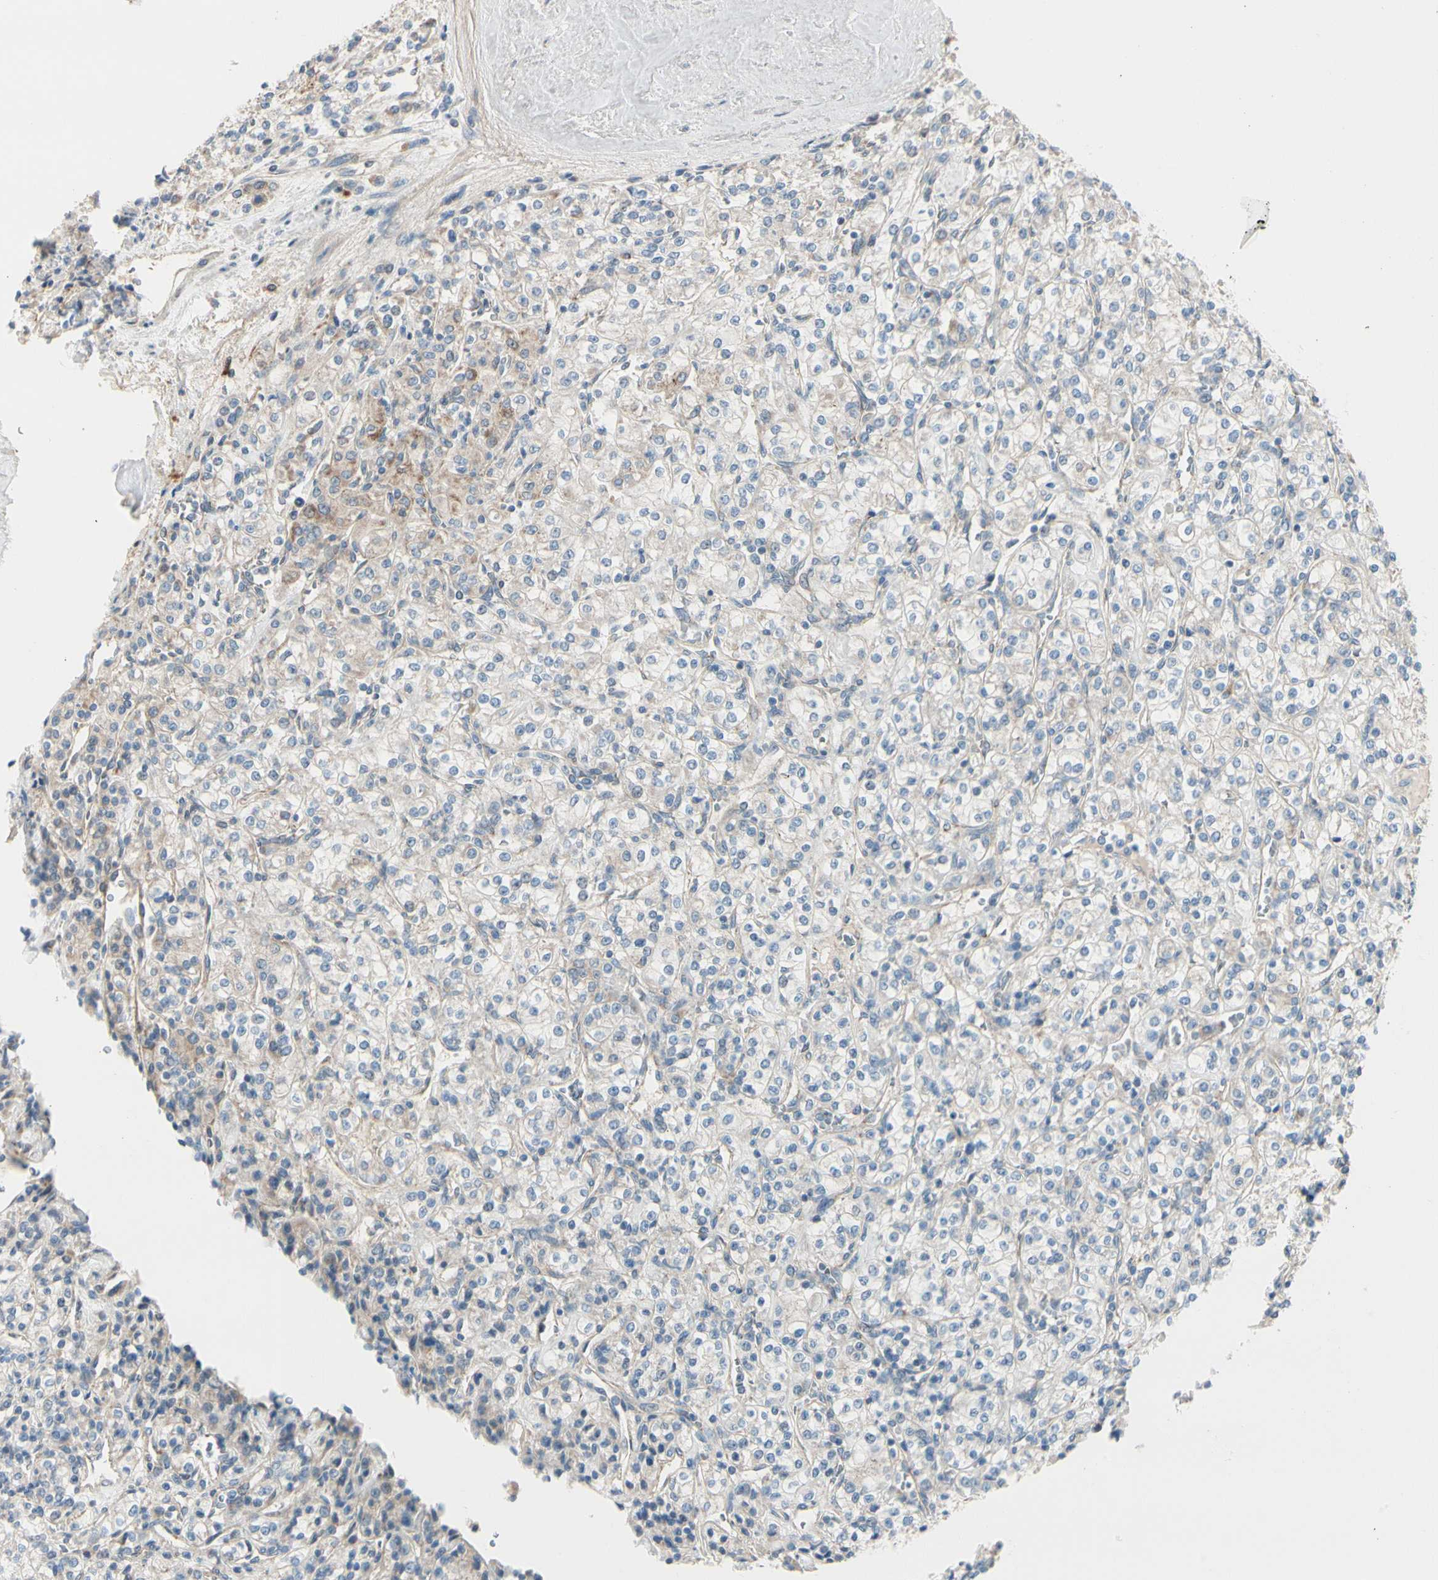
{"staining": {"intensity": "weak", "quantity": ">75%", "location": "cytoplasmic/membranous"}, "tissue": "renal cancer", "cell_type": "Tumor cells", "image_type": "cancer", "snomed": [{"axis": "morphology", "description": "Adenocarcinoma, NOS"}, {"axis": "topography", "description": "Kidney"}], "caption": "DAB (3,3'-diaminobenzidine) immunohistochemical staining of human renal cancer (adenocarcinoma) exhibits weak cytoplasmic/membranous protein staining in about >75% of tumor cells. (DAB (3,3'-diaminobenzidine) = brown stain, brightfield microscopy at high magnification).", "gene": "EPHA3", "patient": {"sex": "male", "age": 77}}